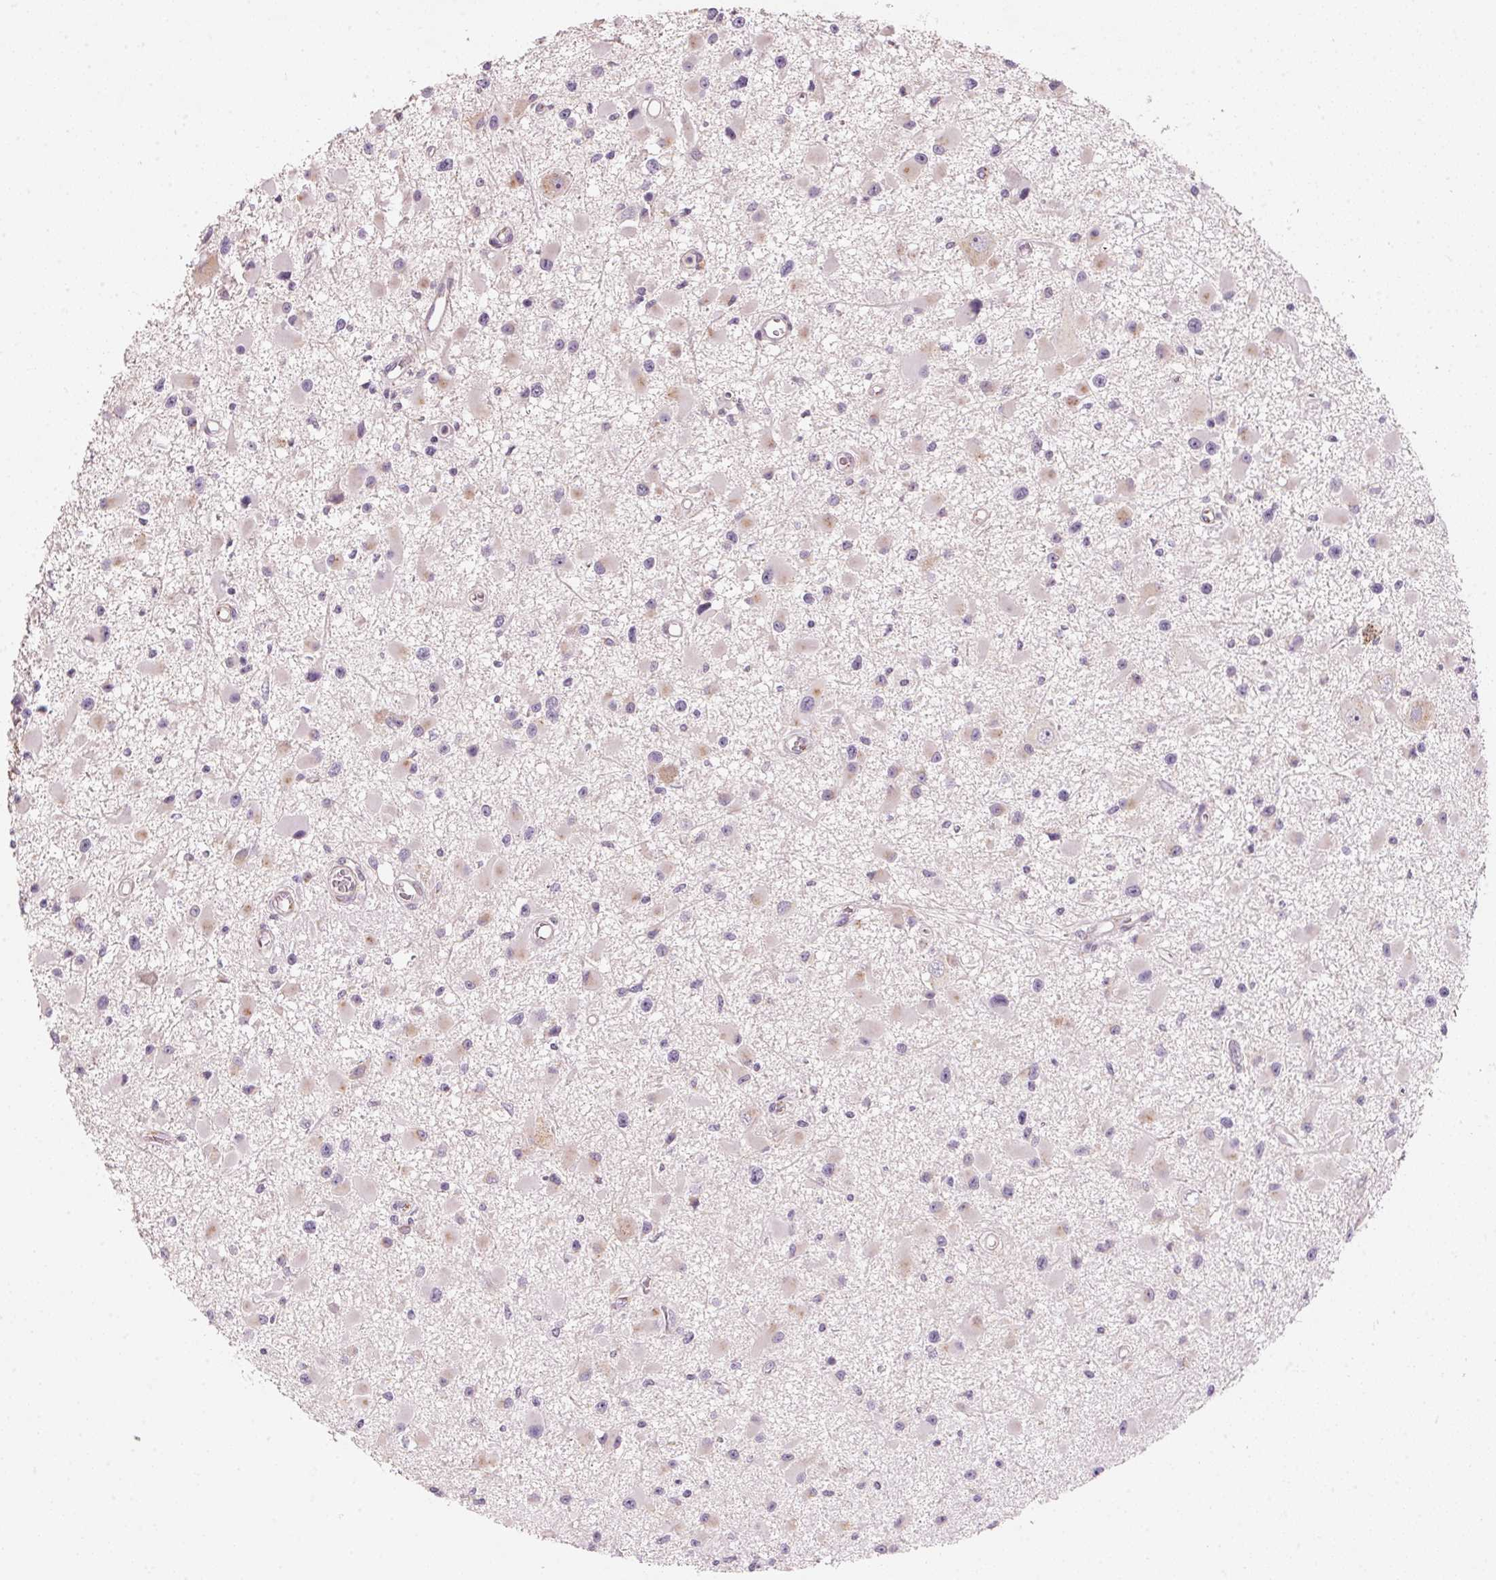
{"staining": {"intensity": "weak", "quantity": "<25%", "location": "cytoplasmic/membranous"}, "tissue": "glioma", "cell_type": "Tumor cells", "image_type": "cancer", "snomed": [{"axis": "morphology", "description": "Glioma, malignant, High grade"}, {"axis": "topography", "description": "Brain"}], "caption": "An immunohistochemistry image of glioma is shown. There is no staining in tumor cells of glioma. (IHC, brightfield microscopy, high magnification).", "gene": "DRAM2", "patient": {"sex": "male", "age": 54}}